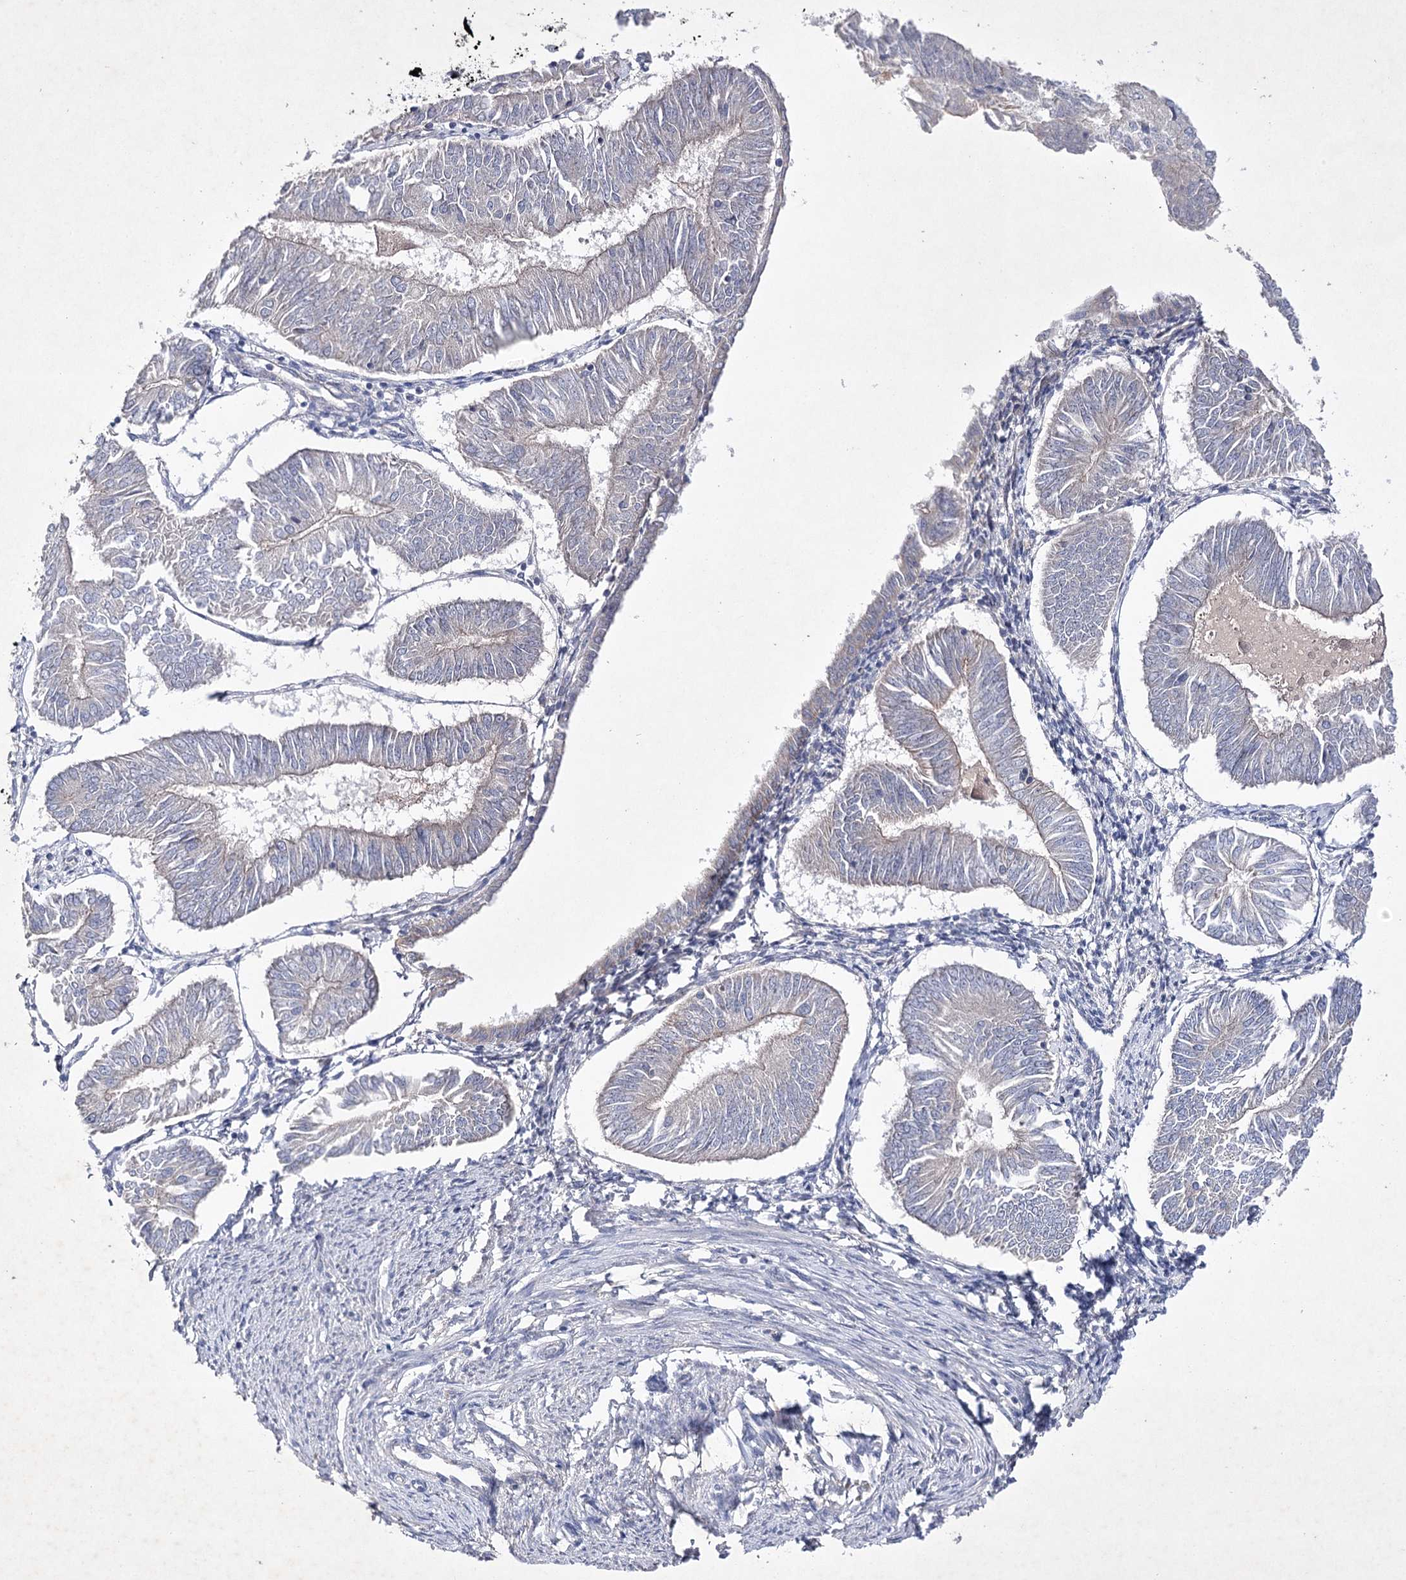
{"staining": {"intensity": "negative", "quantity": "none", "location": "none"}, "tissue": "endometrial cancer", "cell_type": "Tumor cells", "image_type": "cancer", "snomed": [{"axis": "morphology", "description": "Adenocarcinoma, NOS"}, {"axis": "topography", "description": "Endometrium"}], "caption": "Image shows no protein staining in tumor cells of endometrial cancer tissue.", "gene": "COX15", "patient": {"sex": "female", "age": 58}}